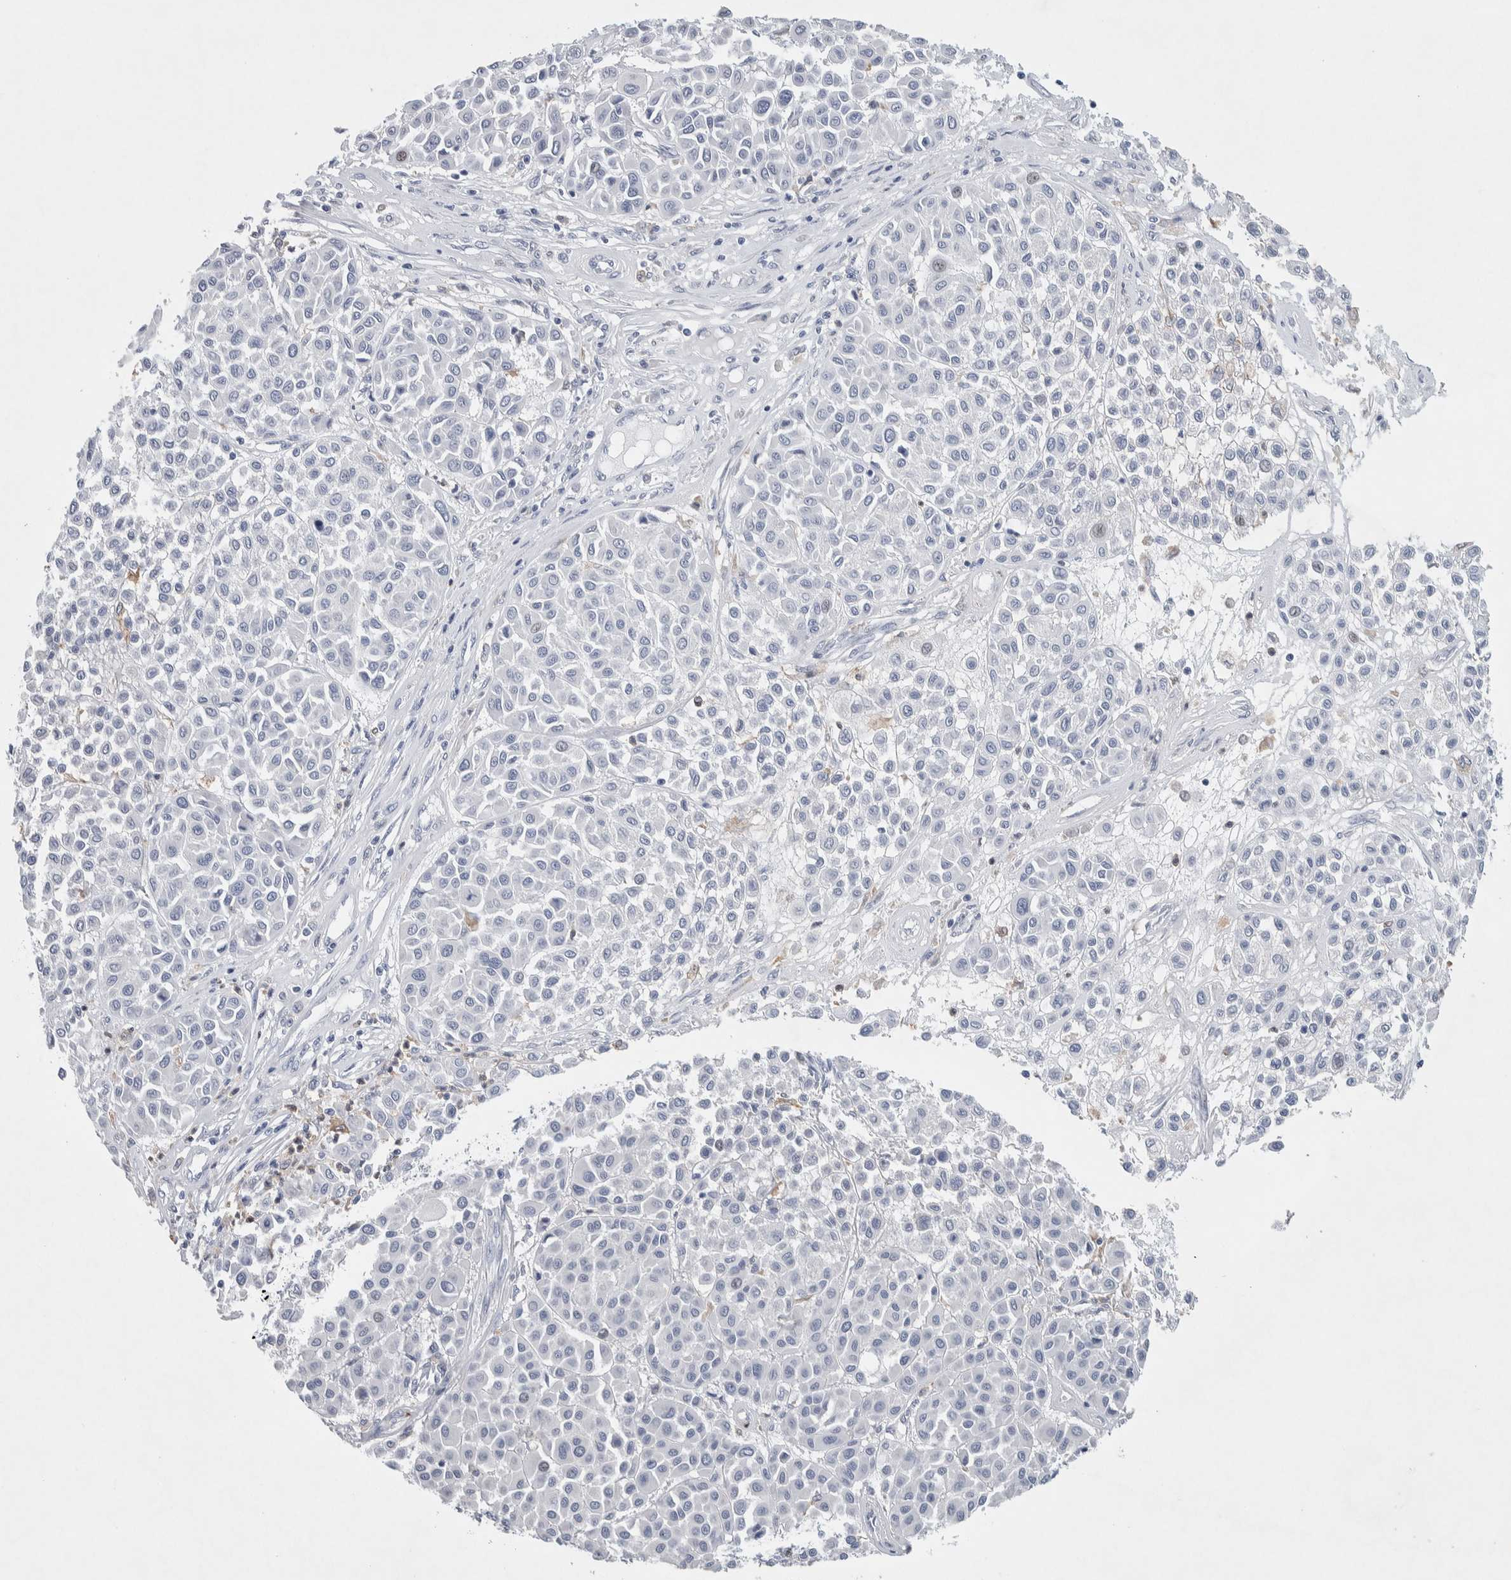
{"staining": {"intensity": "negative", "quantity": "none", "location": "none"}, "tissue": "melanoma", "cell_type": "Tumor cells", "image_type": "cancer", "snomed": [{"axis": "morphology", "description": "Malignant melanoma, Metastatic site"}, {"axis": "topography", "description": "Soft tissue"}], "caption": "Immunohistochemical staining of human melanoma displays no significant positivity in tumor cells.", "gene": "NCF2", "patient": {"sex": "male", "age": 41}}